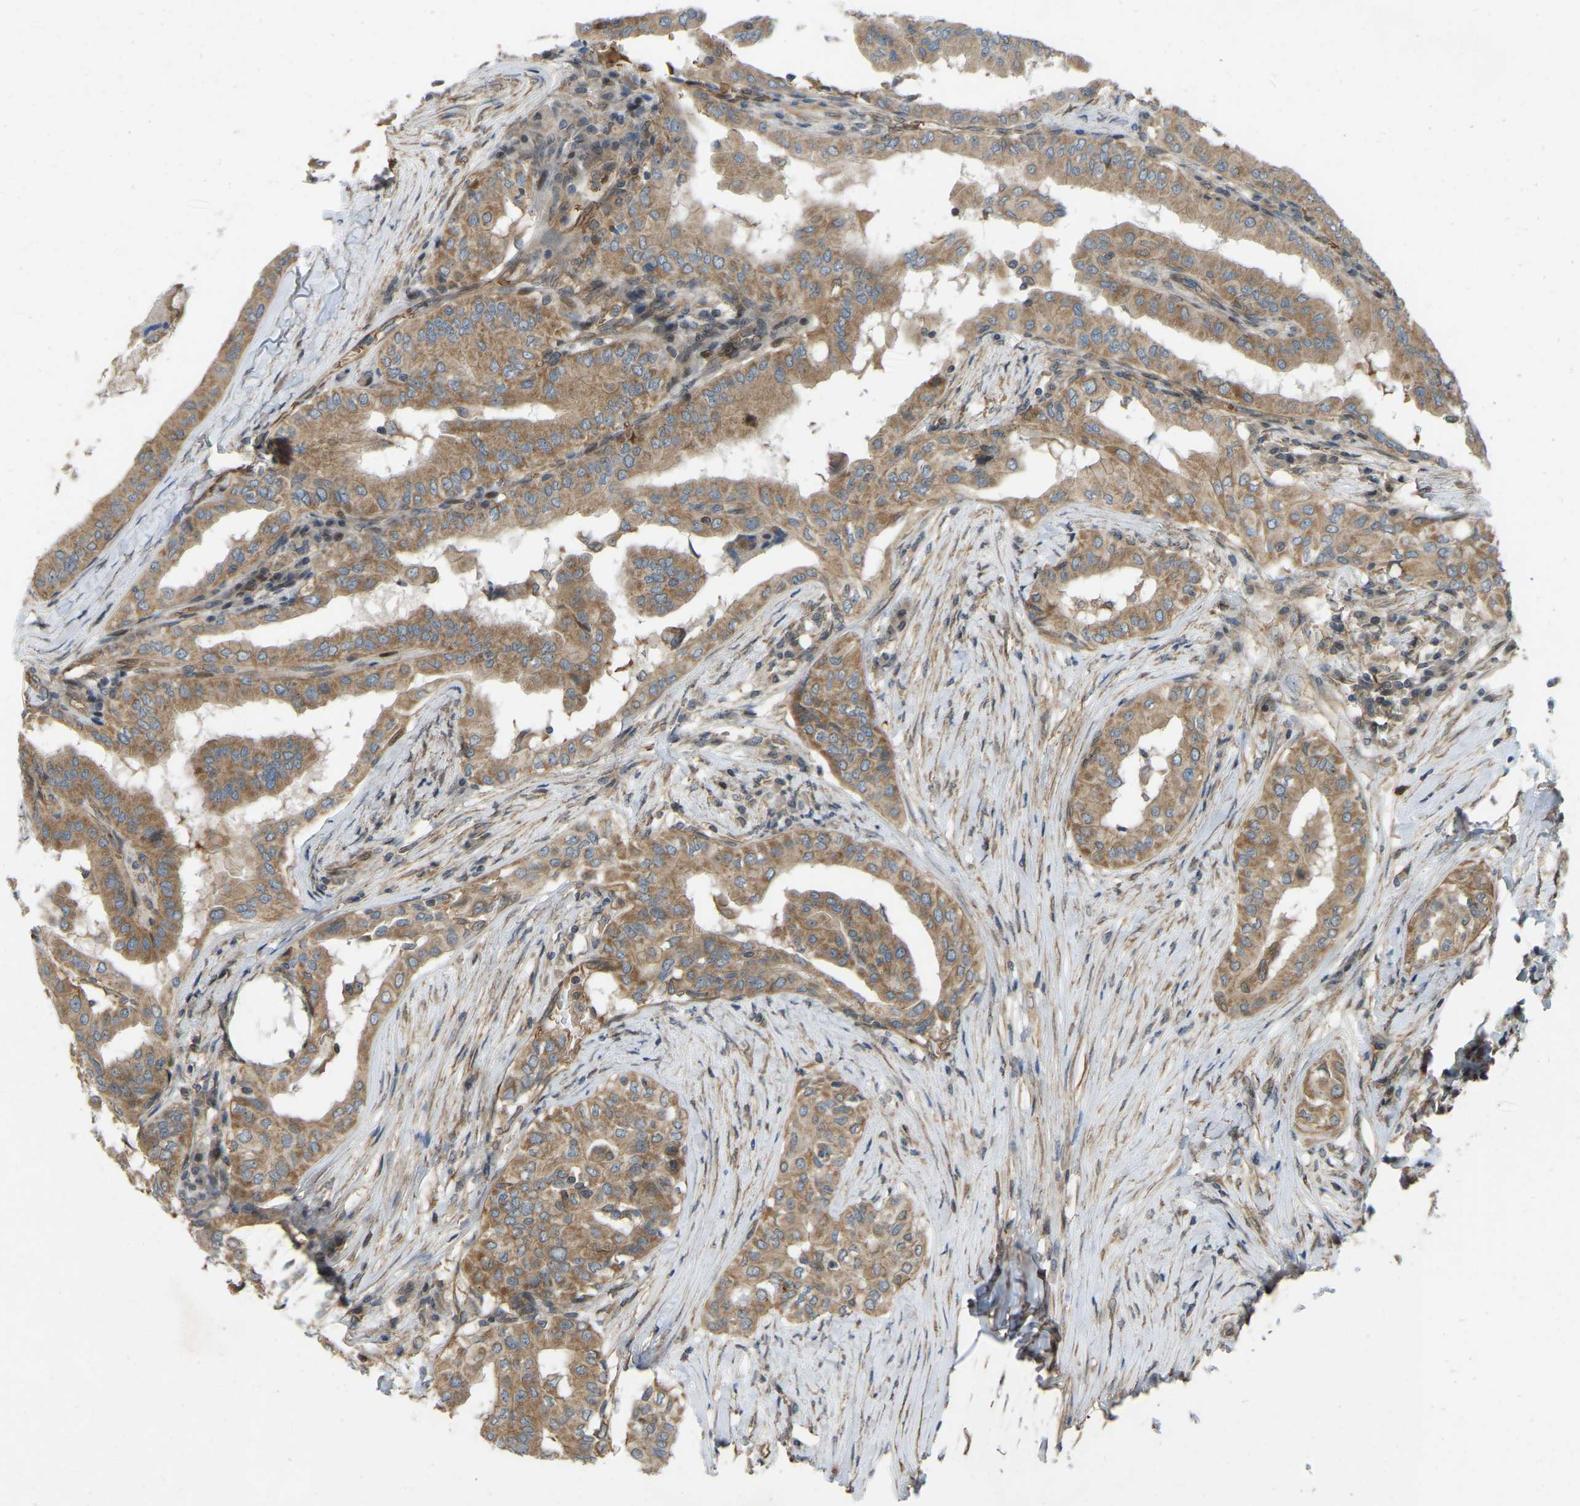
{"staining": {"intensity": "strong", "quantity": ">75%", "location": "cytoplasmic/membranous"}, "tissue": "thyroid cancer", "cell_type": "Tumor cells", "image_type": "cancer", "snomed": [{"axis": "morphology", "description": "Papillary adenocarcinoma, NOS"}, {"axis": "topography", "description": "Thyroid gland"}], "caption": "Immunohistochemical staining of human thyroid cancer exhibits strong cytoplasmic/membranous protein positivity in approximately >75% of tumor cells. Immunohistochemistry stains the protein in brown and the nuclei are stained blue.", "gene": "C21orf91", "patient": {"sex": "male", "age": 33}}